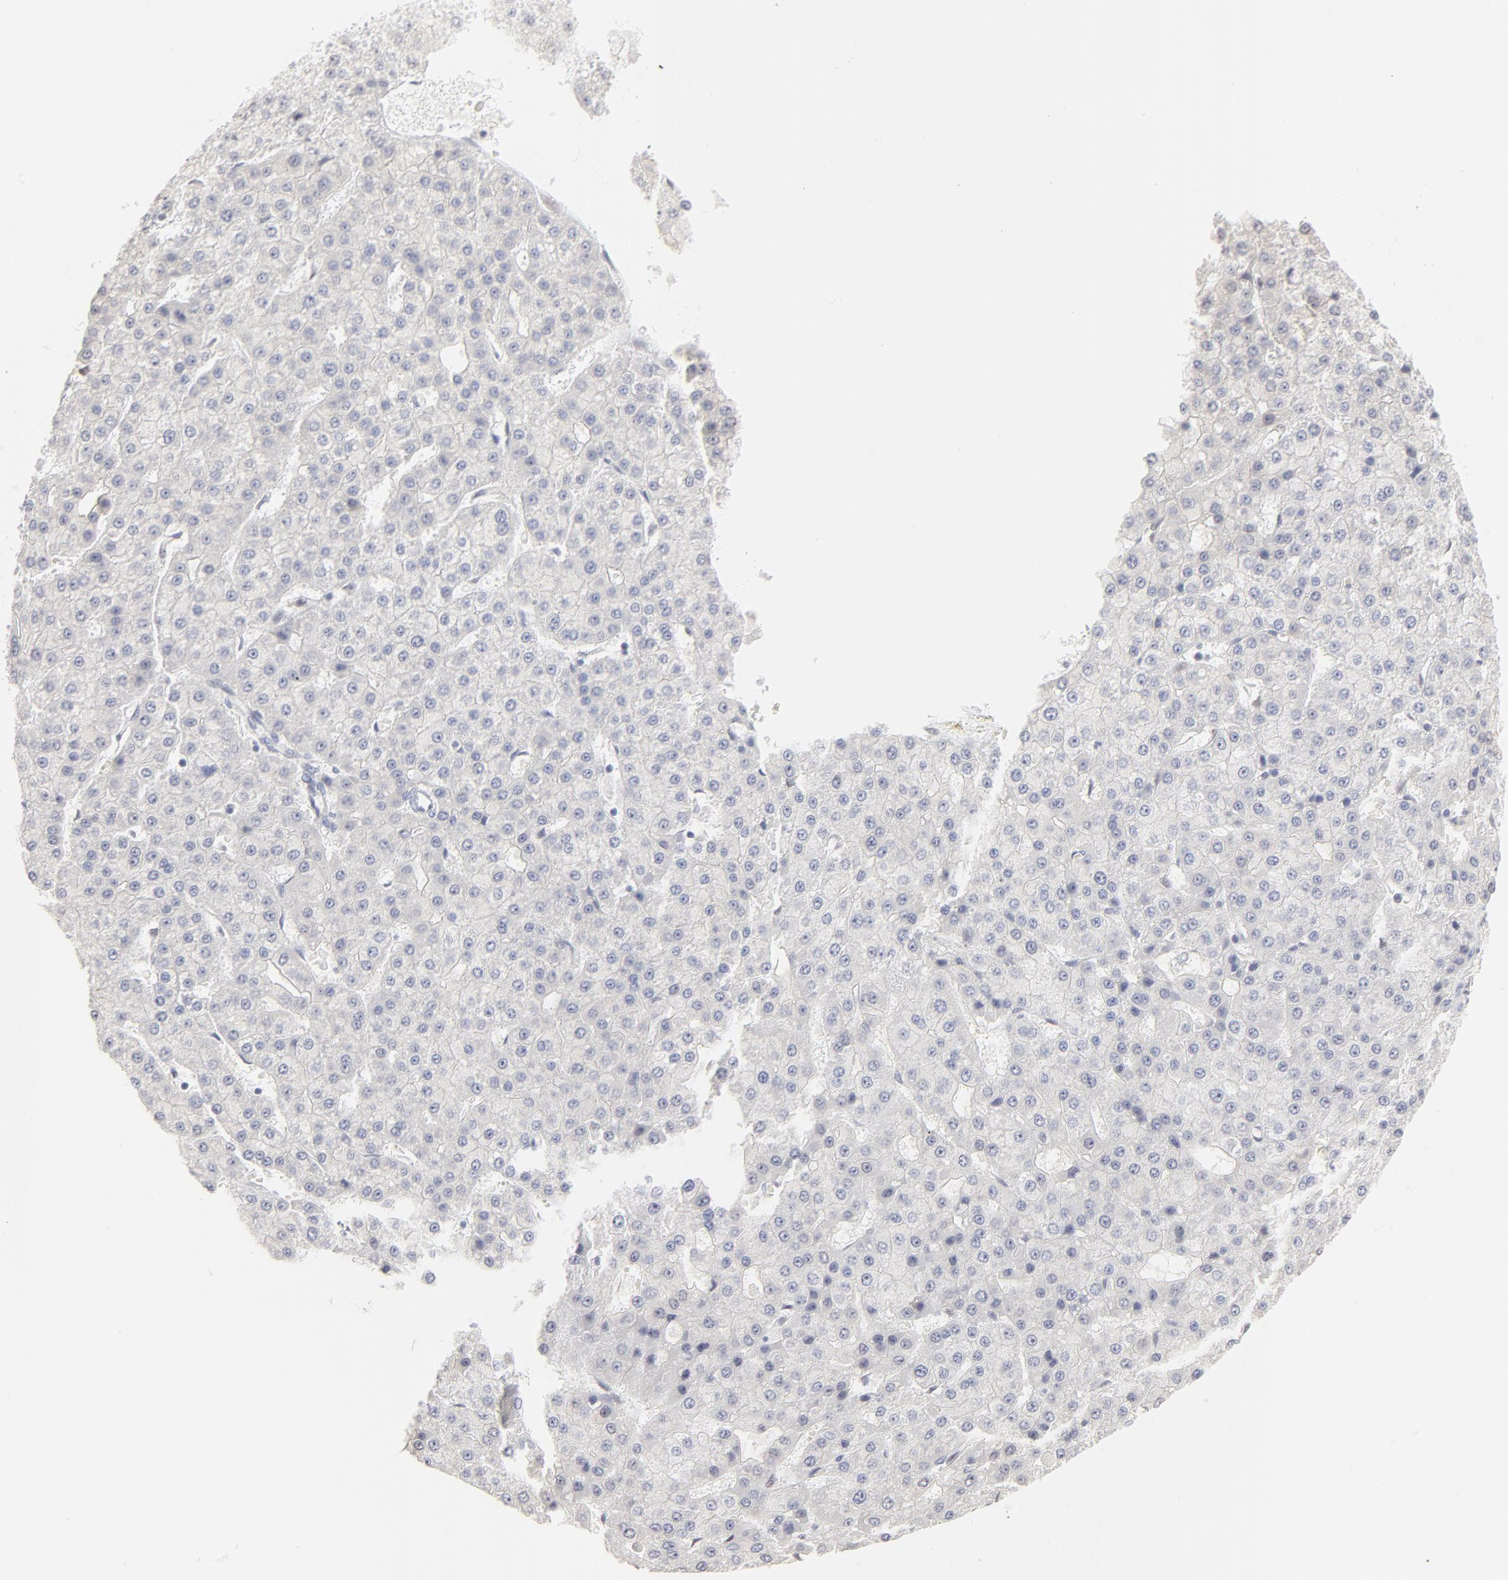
{"staining": {"intensity": "negative", "quantity": "none", "location": "none"}, "tissue": "liver cancer", "cell_type": "Tumor cells", "image_type": "cancer", "snomed": [{"axis": "morphology", "description": "Carcinoma, Hepatocellular, NOS"}, {"axis": "topography", "description": "Liver"}], "caption": "IHC of human liver cancer (hepatocellular carcinoma) demonstrates no positivity in tumor cells.", "gene": "NFIL3", "patient": {"sex": "male", "age": 47}}